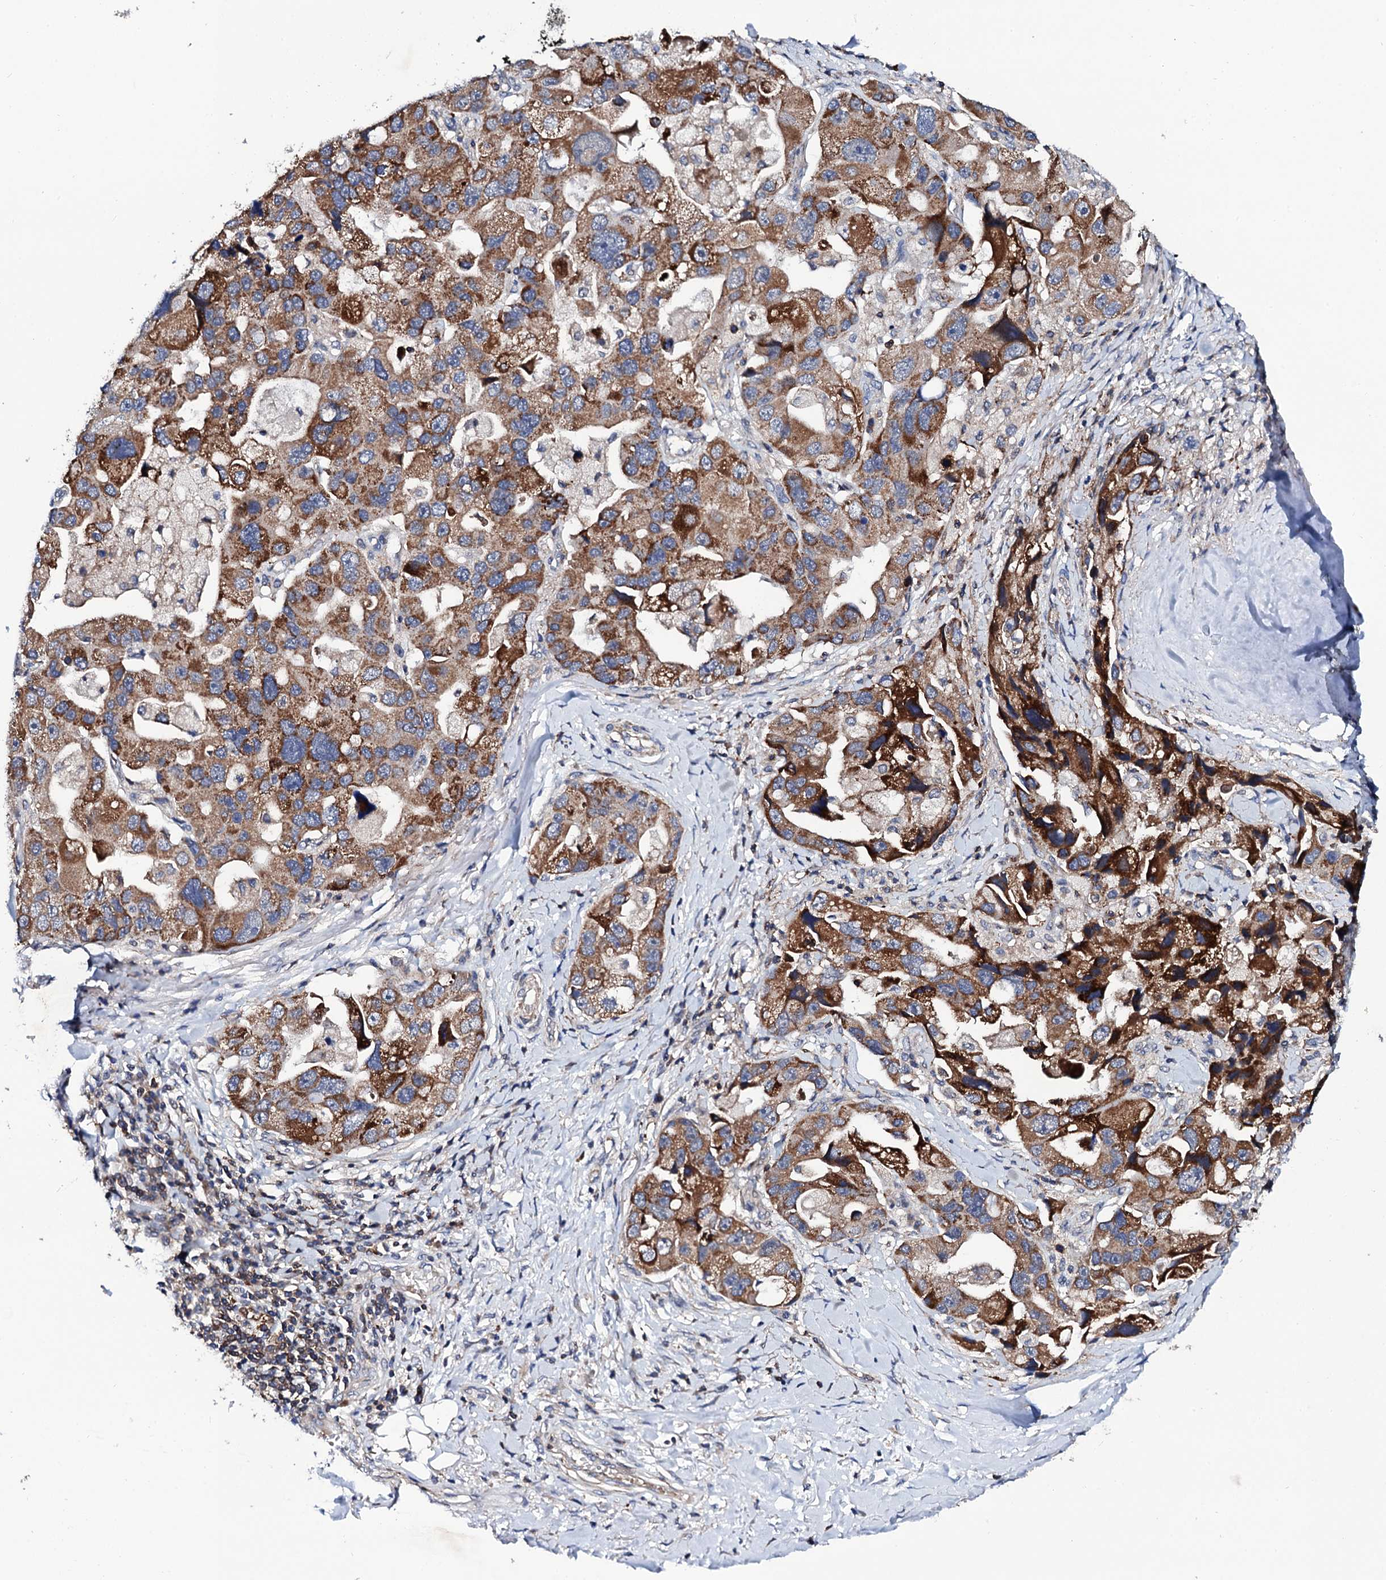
{"staining": {"intensity": "strong", "quantity": "25%-75%", "location": "cytoplasmic/membranous"}, "tissue": "lung cancer", "cell_type": "Tumor cells", "image_type": "cancer", "snomed": [{"axis": "morphology", "description": "Adenocarcinoma, NOS"}, {"axis": "topography", "description": "Lung"}], "caption": "Protein analysis of lung adenocarcinoma tissue displays strong cytoplasmic/membranous staining in approximately 25%-75% of tumor cells.", "gene": "COG4", "patient": {"sex": "female", "age": 54}}